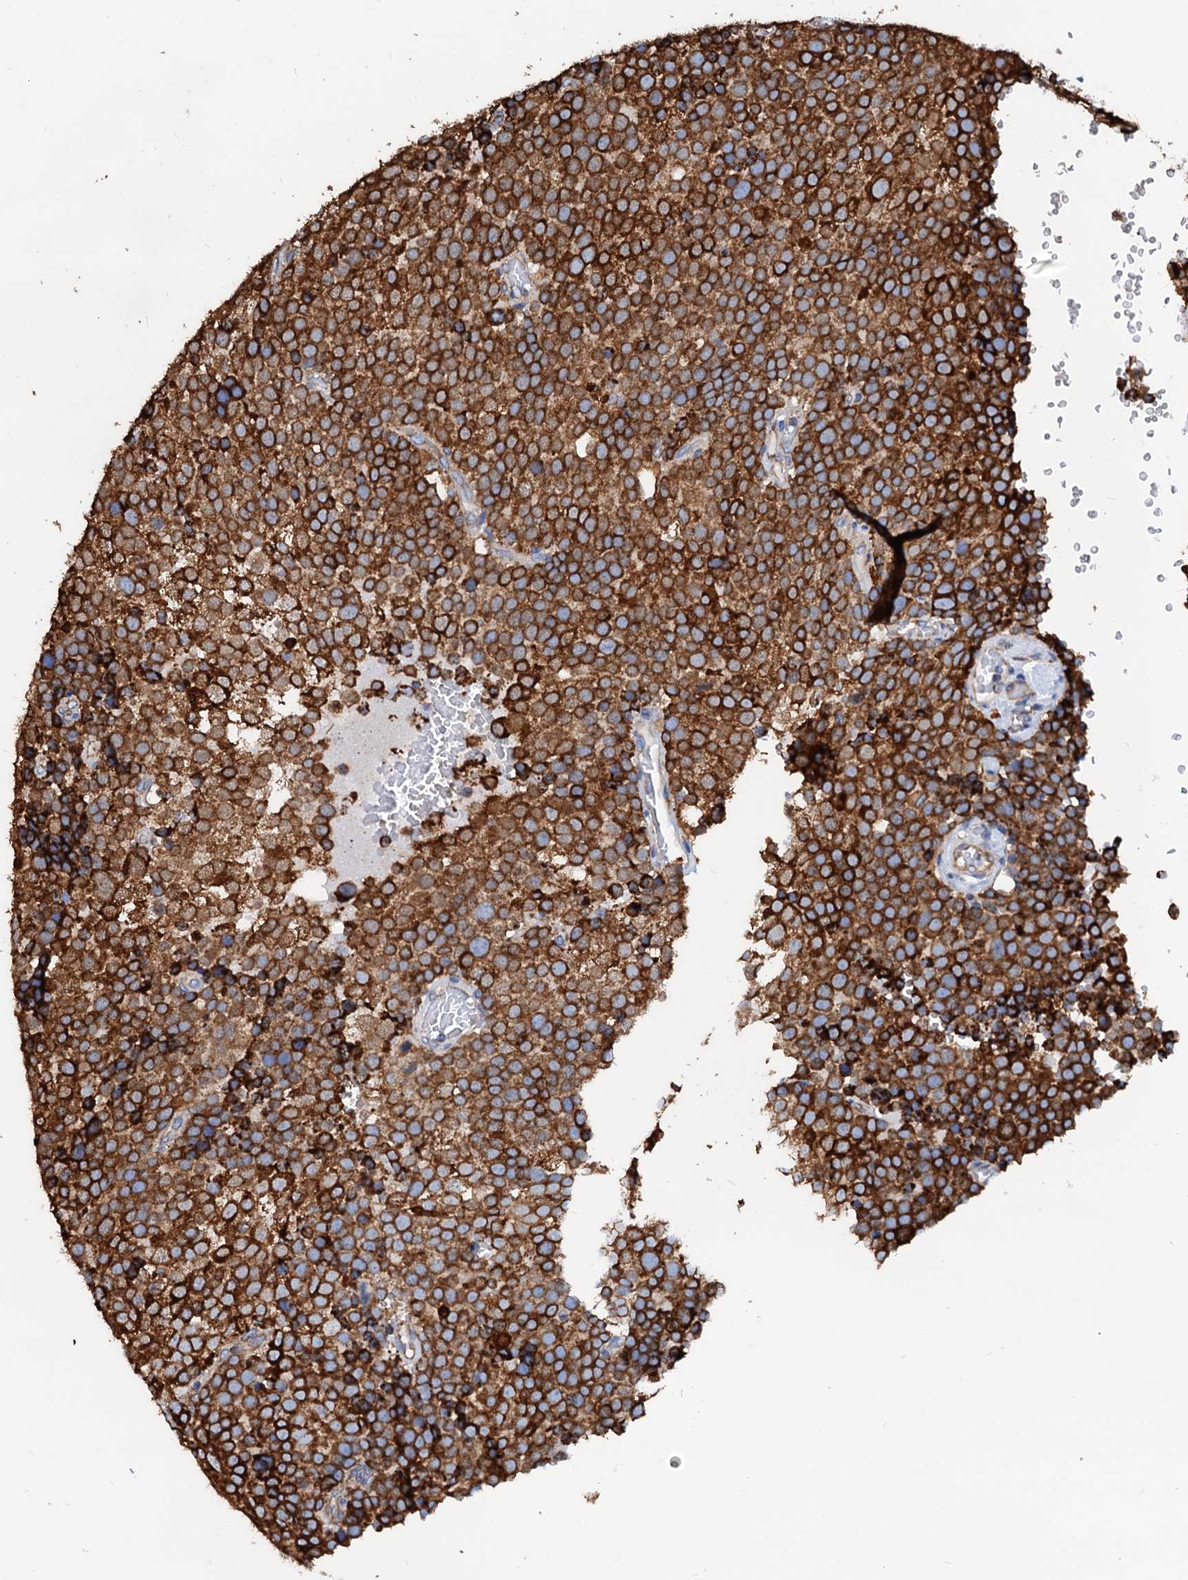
{"staining": {"intensity": "strong", "quantity": ">75%", "location": "cytoplasmic/membranous"}, "tissue": "testis cancer", "cell_type": "Tumor cells", "image_type": "cancer", "snomed": [{"axis": "morphology", "description": "Seminoma, NOS"}, {"axis": "topography", "description": "Testis"}], "caption": "Testis cancer (seminoma) was stained to show a protein in brown. There is high levels of strong cytoplasmic/membranous positivity in approximately >75% of tumor cells.", "gene": "HSPA5", "patient": {"sex": "male", "age": 71}}